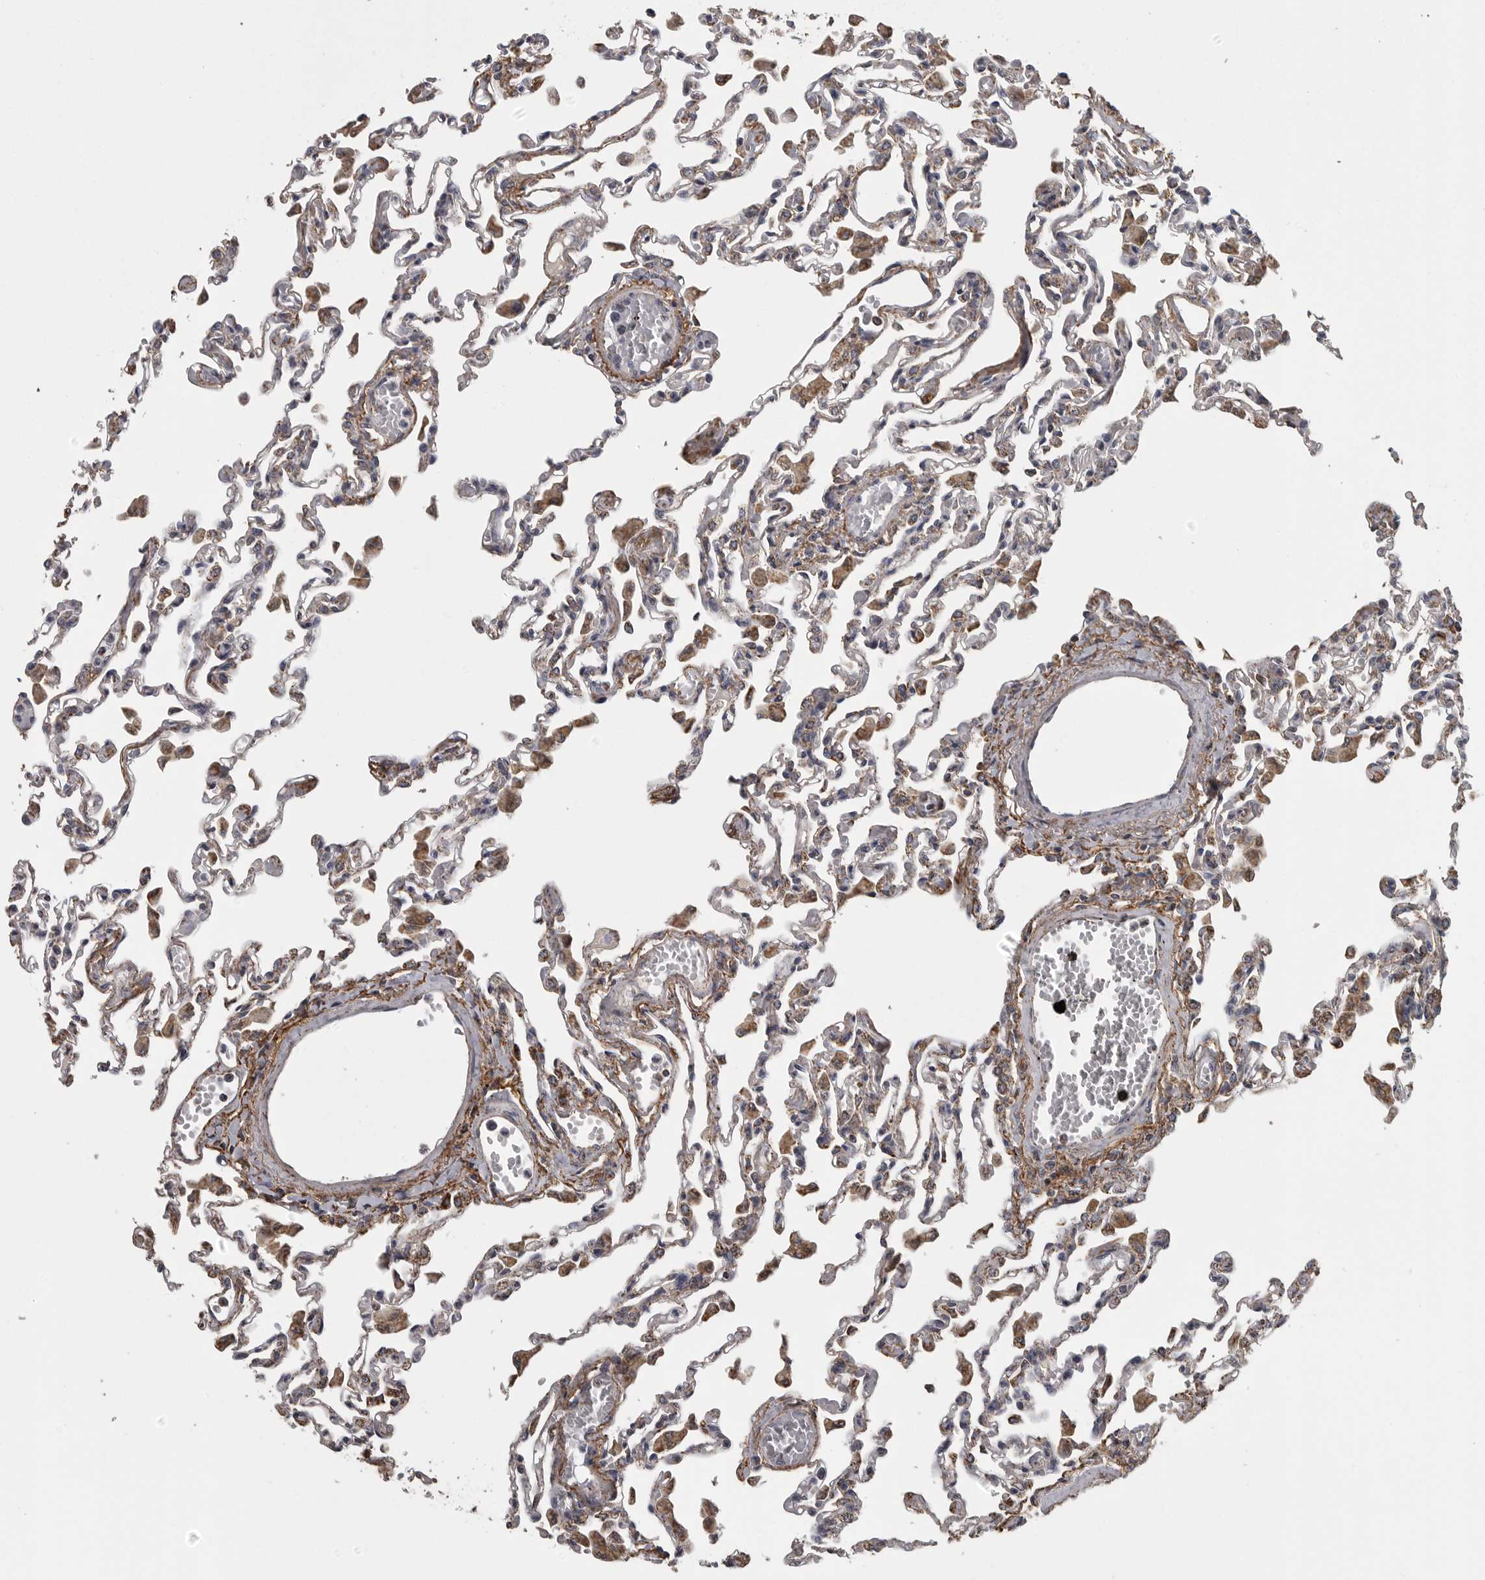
{"staining": {"intensity": "moderate", "quantity": "25%-75%", "location": "cytoplasmic/membranous"}, "tissue": "lung", "cell_type": "Alveolar cells", "image_type": "normal", "snomed": [{"axis": "morphology", "description": "Normal tissue, NOS"}, {"axis": "topography", "description": "Bronchus"}, {"axis": "topography", "description": "Lung"}], "caption": "Immunohistochemical staining of normal human lung reveals 25%-75% levels of moderate cytoplasmic/membranous protein staining in approximately 25%-75% of alveolar cells.", "gene": "FRK", "patient": {"sex": "female", "age": 49}}